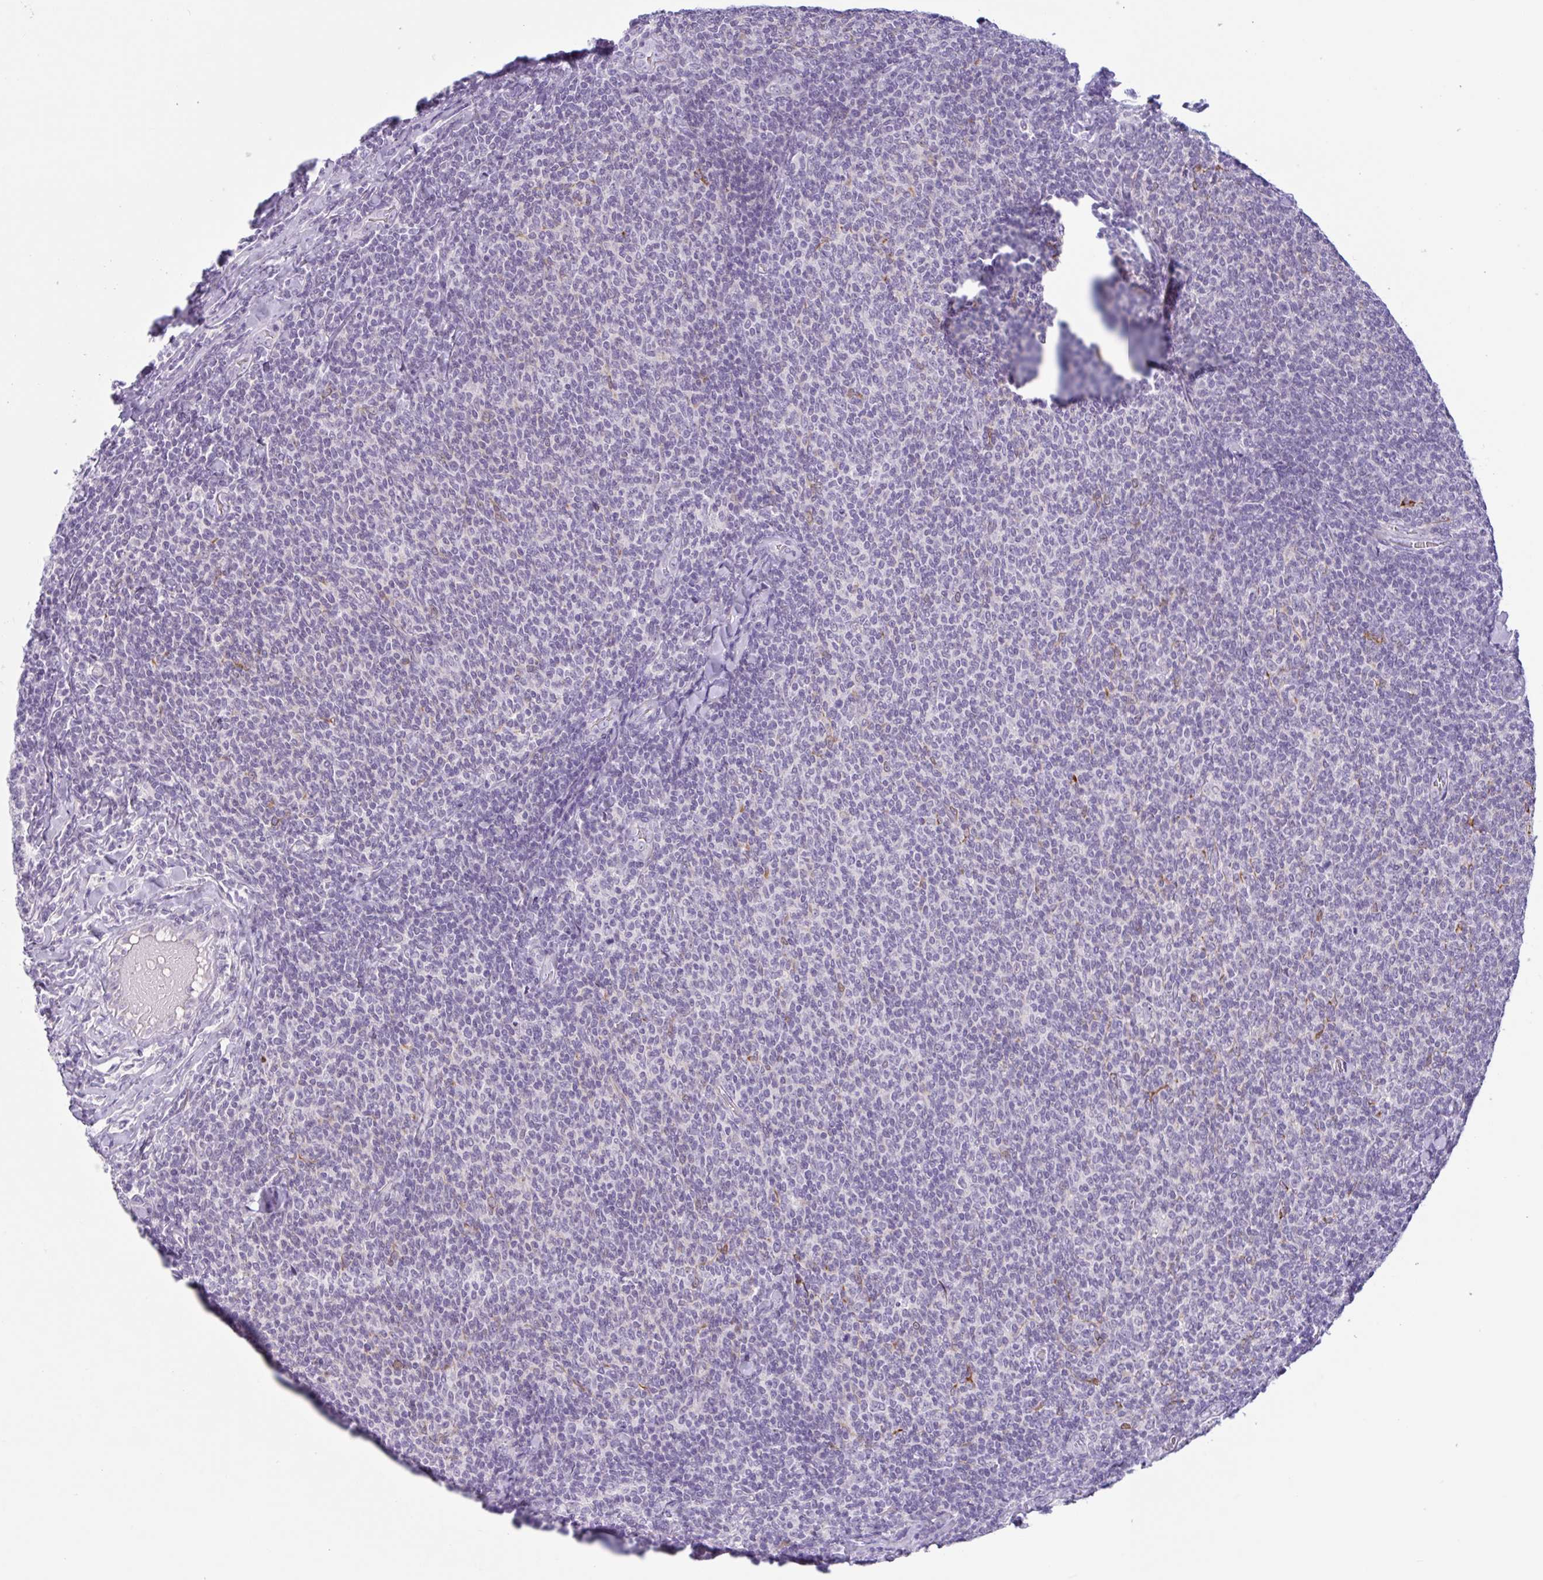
{"staining": {"intensity": "negative", "quantity": "none", "location": "none"}, "tissue": "lymphoma", "cell_type": "Tumor cells", "image_type": "cancer", "snomed": [{"axis": "morphology", "description": "Malignant lymphoma, non-Hodgkin's type, Low grade"}, {"axis": "topography", "description": "Lymph node"}], "caption": "High magnification brightfield microscopy of low-grade malignant lymphoma, non-Hodgkin's type stained with DAB (3,3'-diaminobenzidine) (brown) and counterstained with hematoxylin (blue): tumor cells show no significant staining.", "gene": "CTSE", "patient": {"sex": "male", "age": 52}}